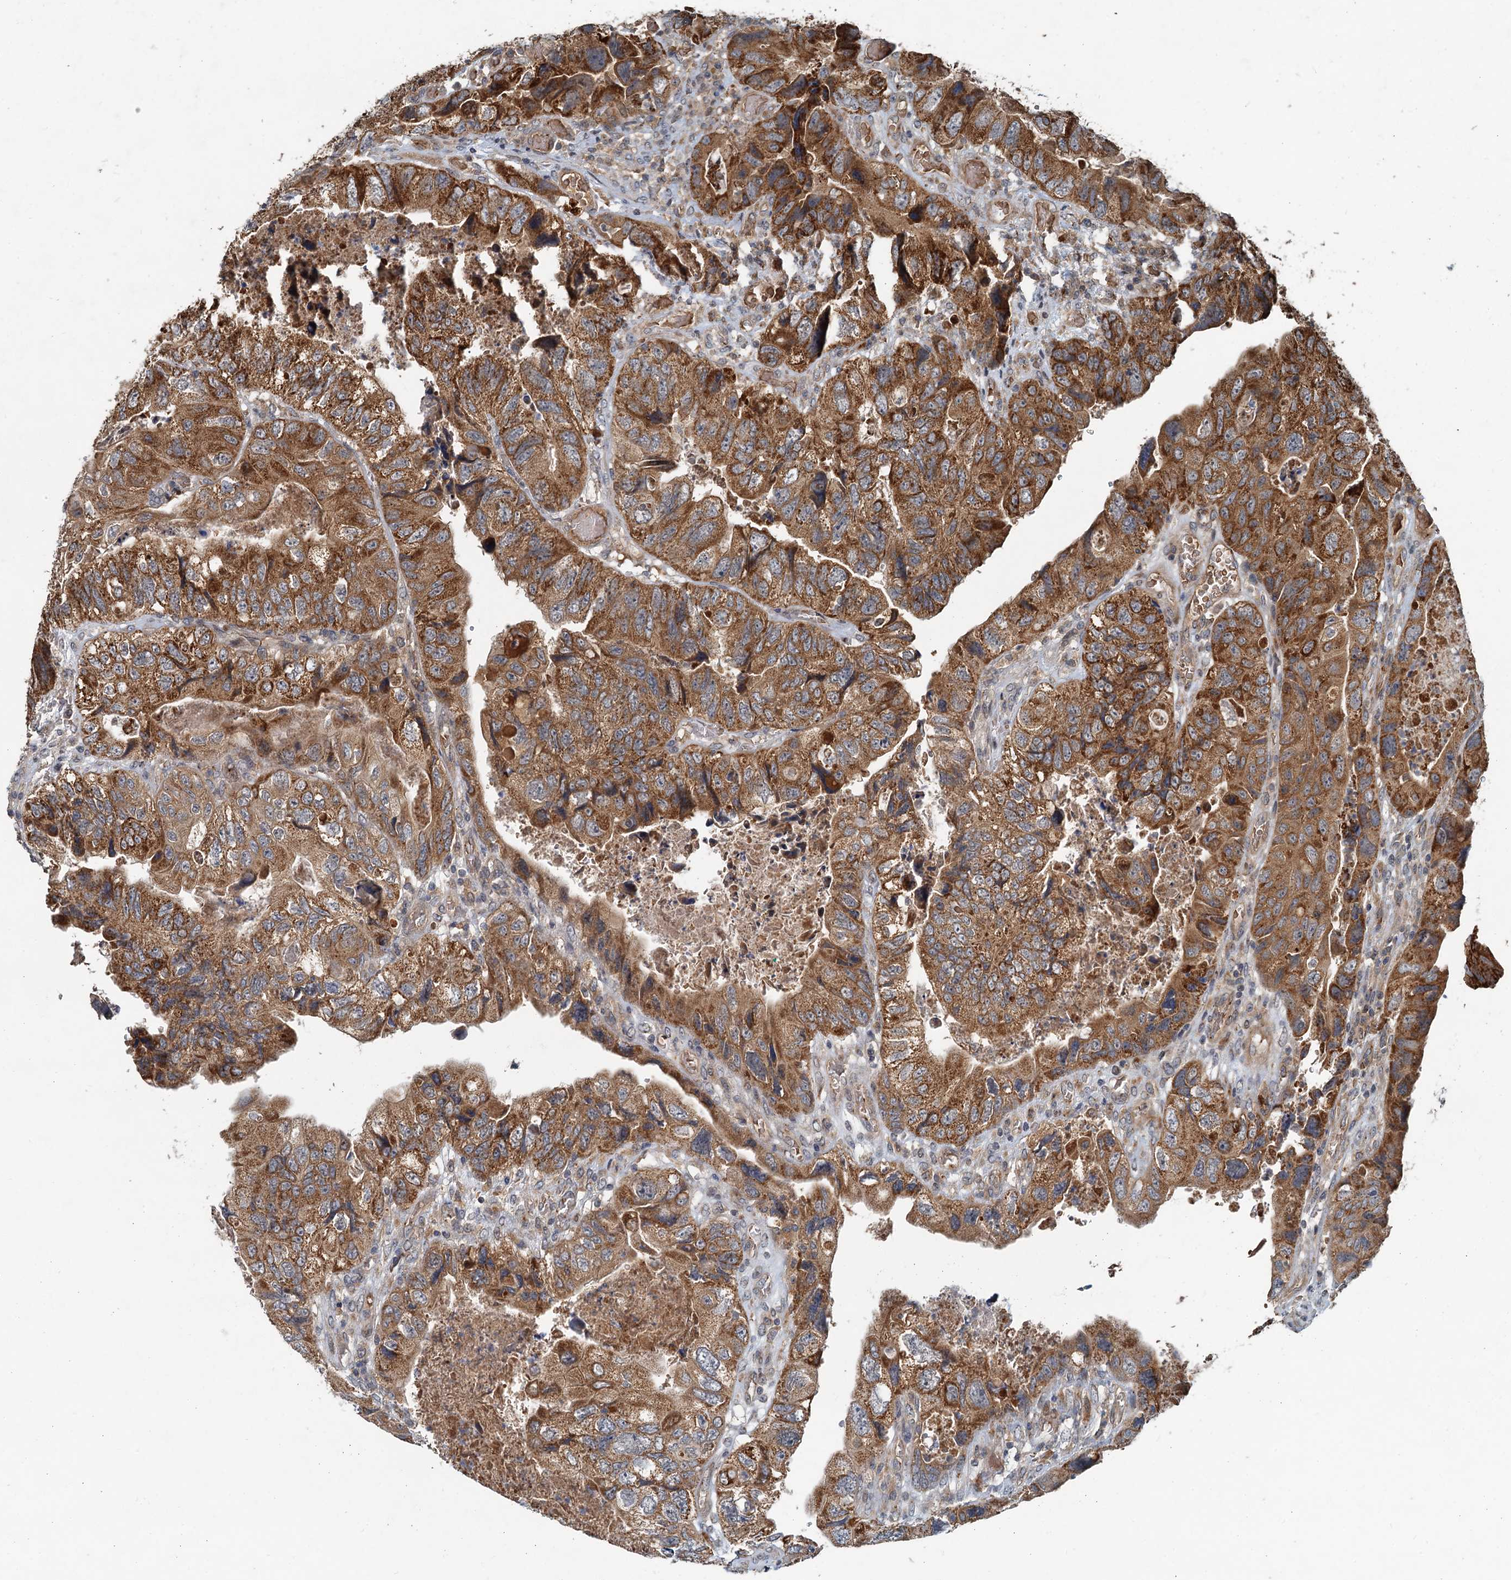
{"staining": {"intensity": "moderate", "quantity": ">75%", "location": "cytoplasmic/membranous"}, "tissue": "colorectal cancer", "cell_type": "Tumor cells", "image_type": "cancer", "snomed": [{"axis": "morphology", "description": "Adenocarcinoma, NOS"}, {"axis": "topography", "description": "Rectum"}], "caption": "Human adenocarcinoma (colorectal) stained with a brown dye reveals moderate cytoplasmic/membranous positive staining in approximately >75% of tumor cells.", "gene": "CEP68", "patient": {"sex": "male", "age": 63}}